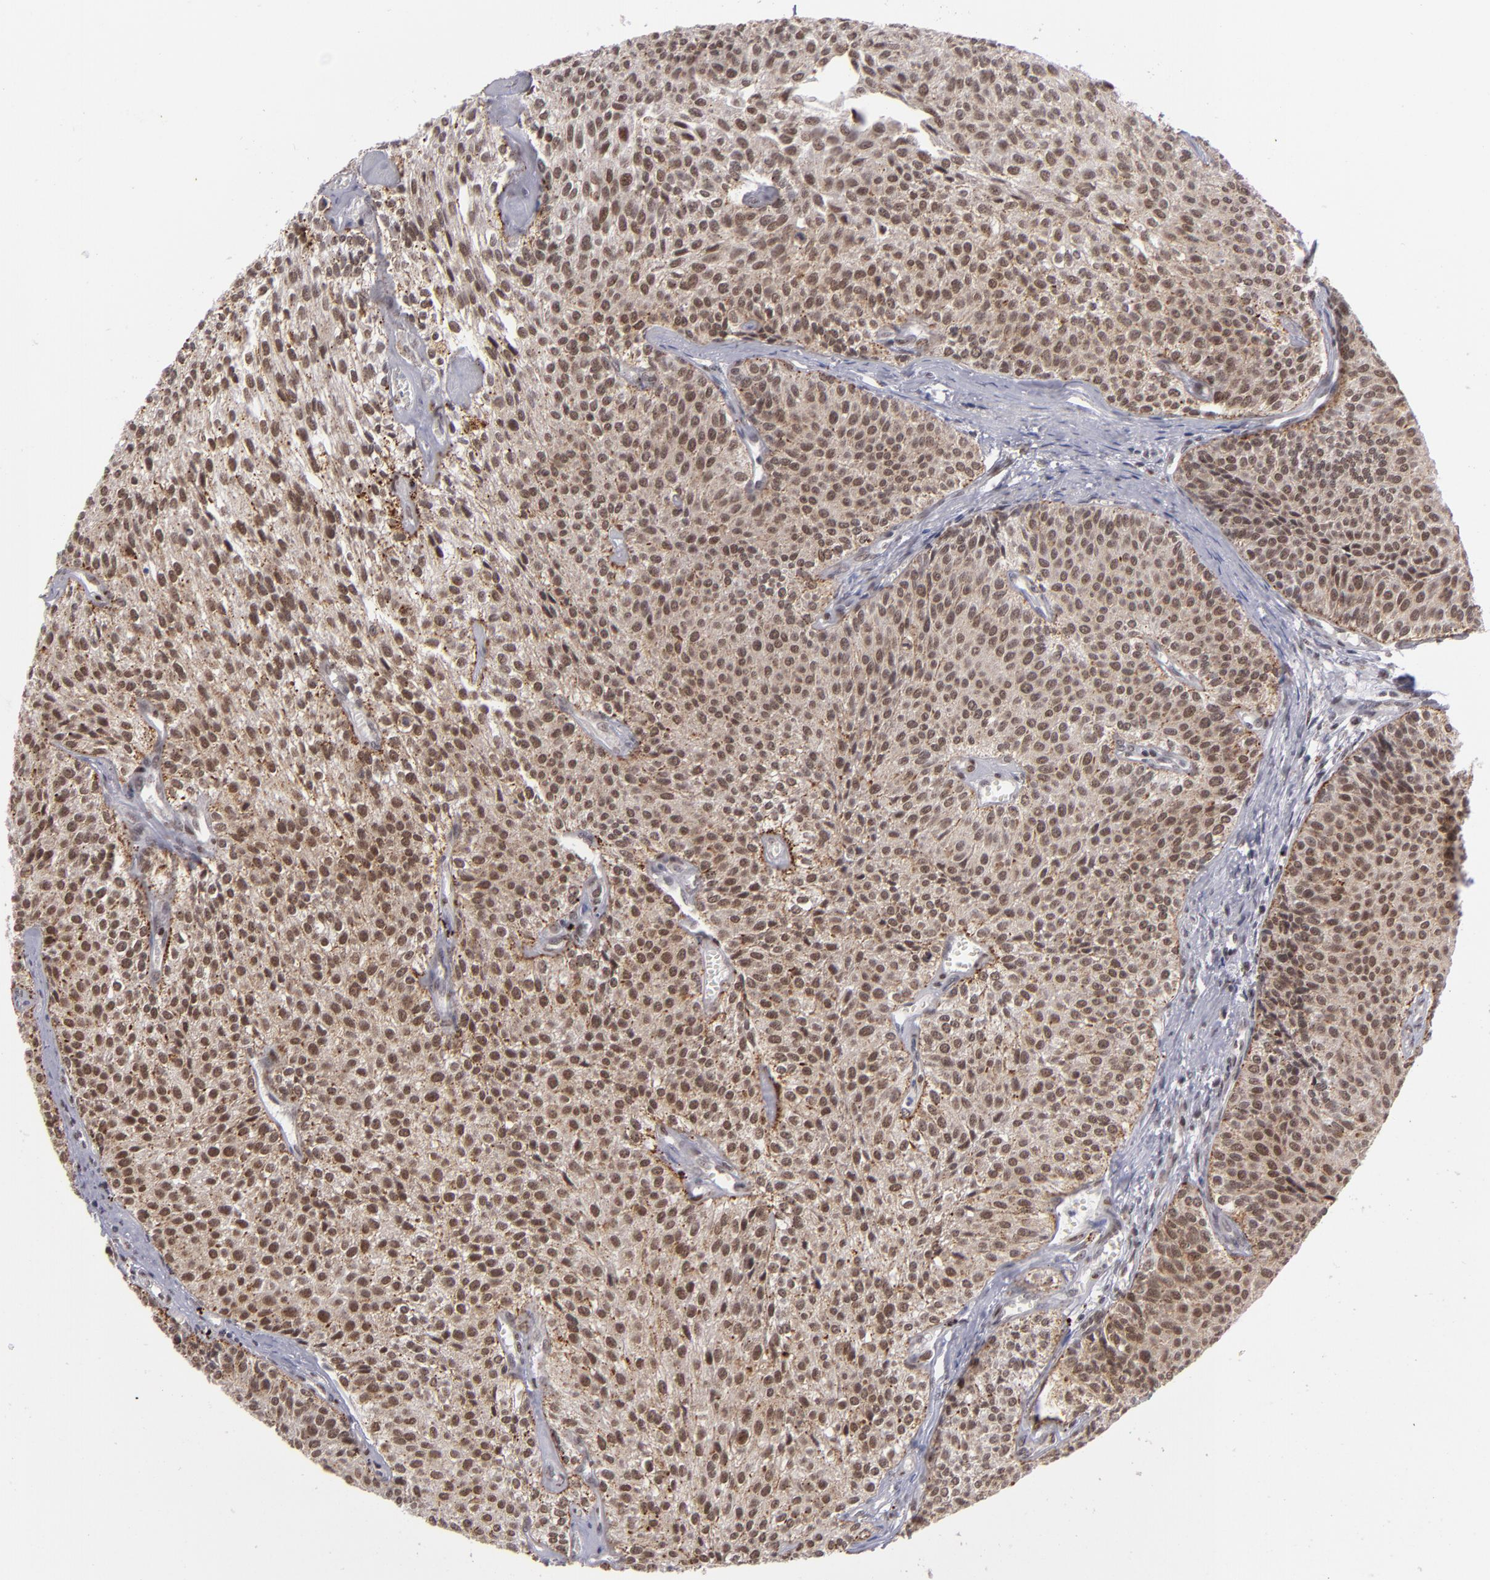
{"staining": {"intensity": "moderate", "quantity": ">75%", "location": "cytoplasmic/membranous,nuclear"}, "tissue": "urothelial cancer", "cell_type": "Tumor cells", "image_type": "cancer", "snomed": [{"axis": "morphology", "description": "Urothelial carcinoma, Low grade"}, {"axis": "topography", "description": "Urinary bladder"}], "caption": "Immunohistochemistry of human low-grade urothelial carcinoma displays medium levels of moderate cytoplasmic/membranous and nuclear staining in about >75% of tumor cells.", "gene": "MLLT3", "patient": {"sex": "female", "age": 73}}